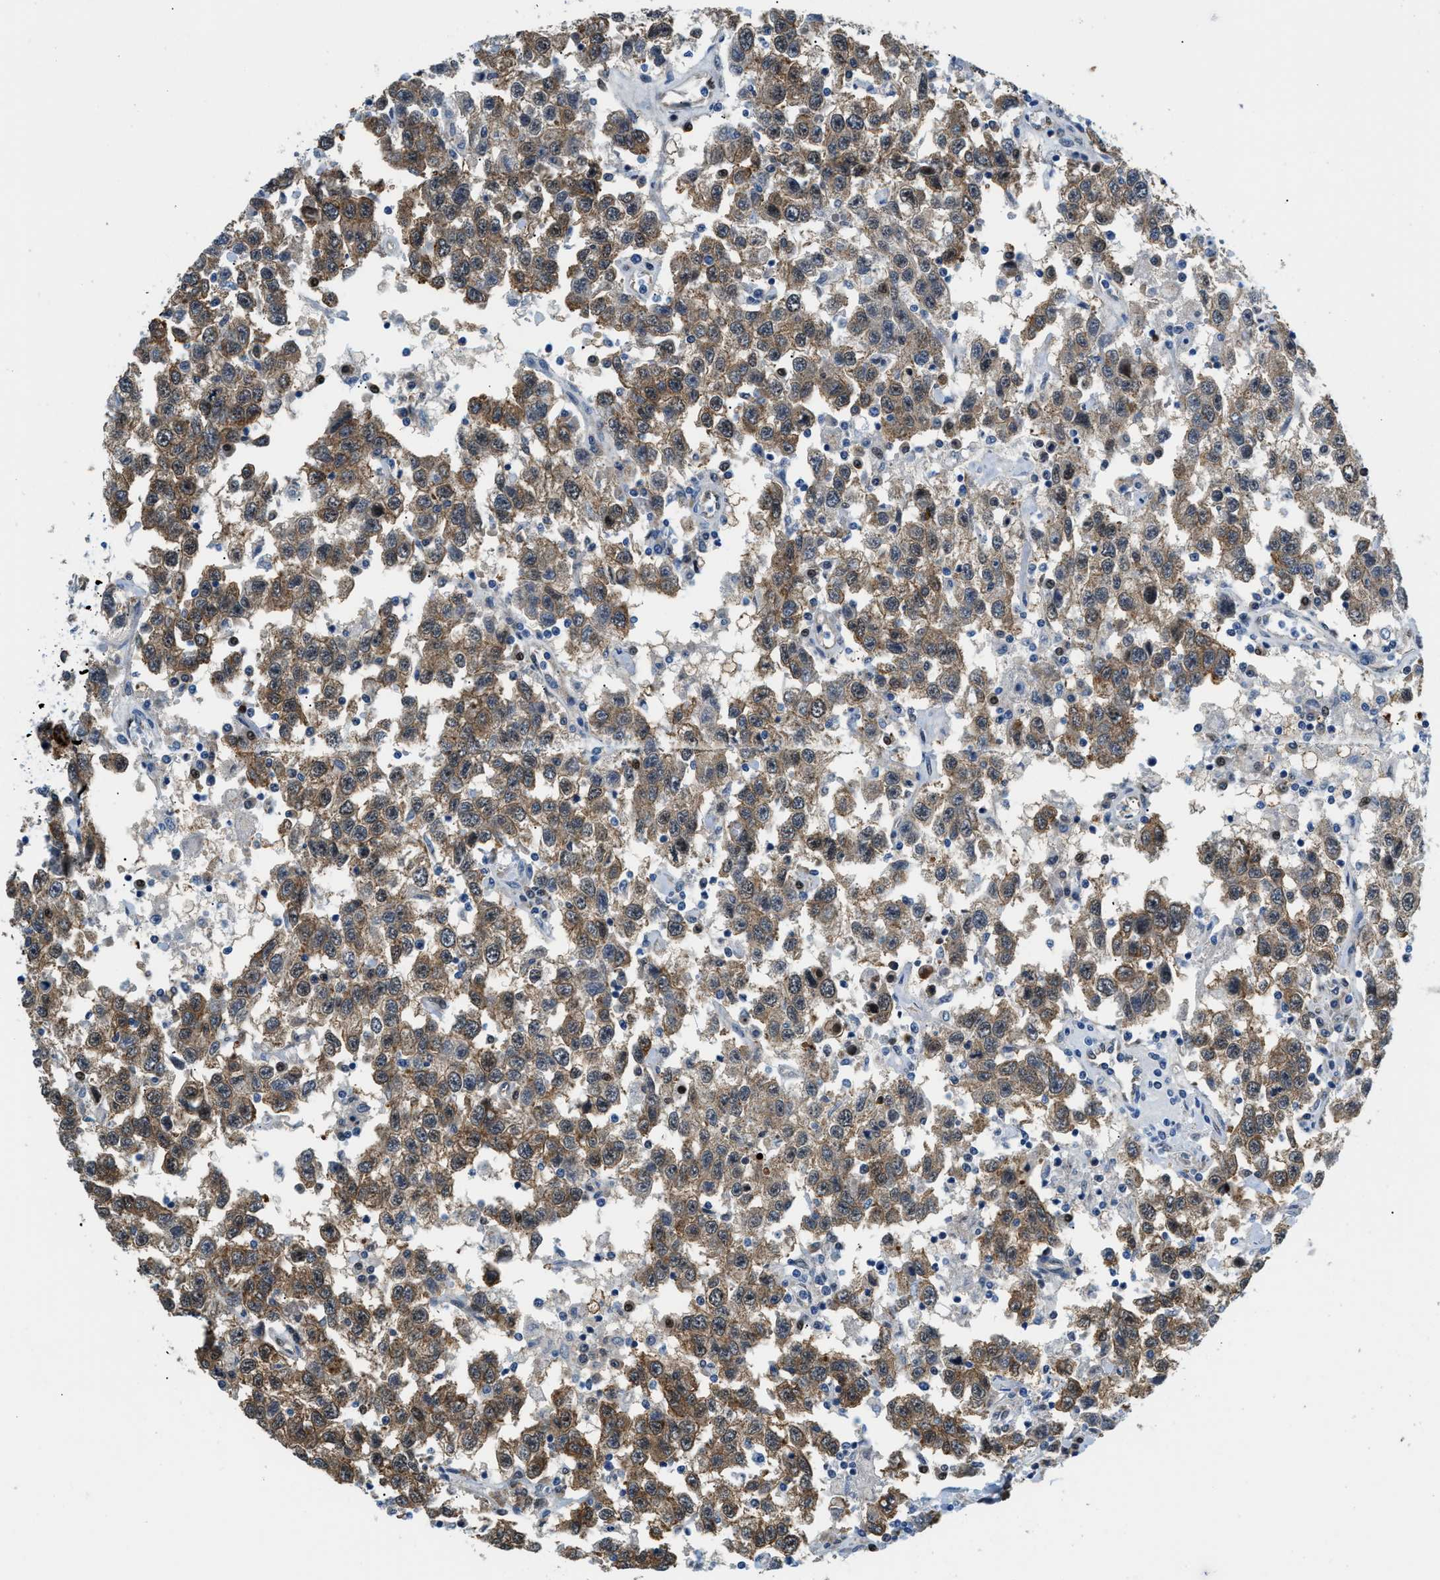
{"staining": {"intensity": "moderate", "quantity": ">75%", "location": "cytoplasmic/membranous"}, "tissue": "testis cancer", "cell_type": "Tumor cells", "image_type": "cancer", "snomed": [{"axis": "morphology", "description": "Seminoma, NOS"}, {"axis": "topography", "description": "Testis"}], "caption": "Protein expression analysis of human testis seminoma reveals moderate cytoplasmic/membranous positivity in about >75% of tumor cells.", "gene": "YWHAE", "patient": {"sex": "male", "age": 41}}